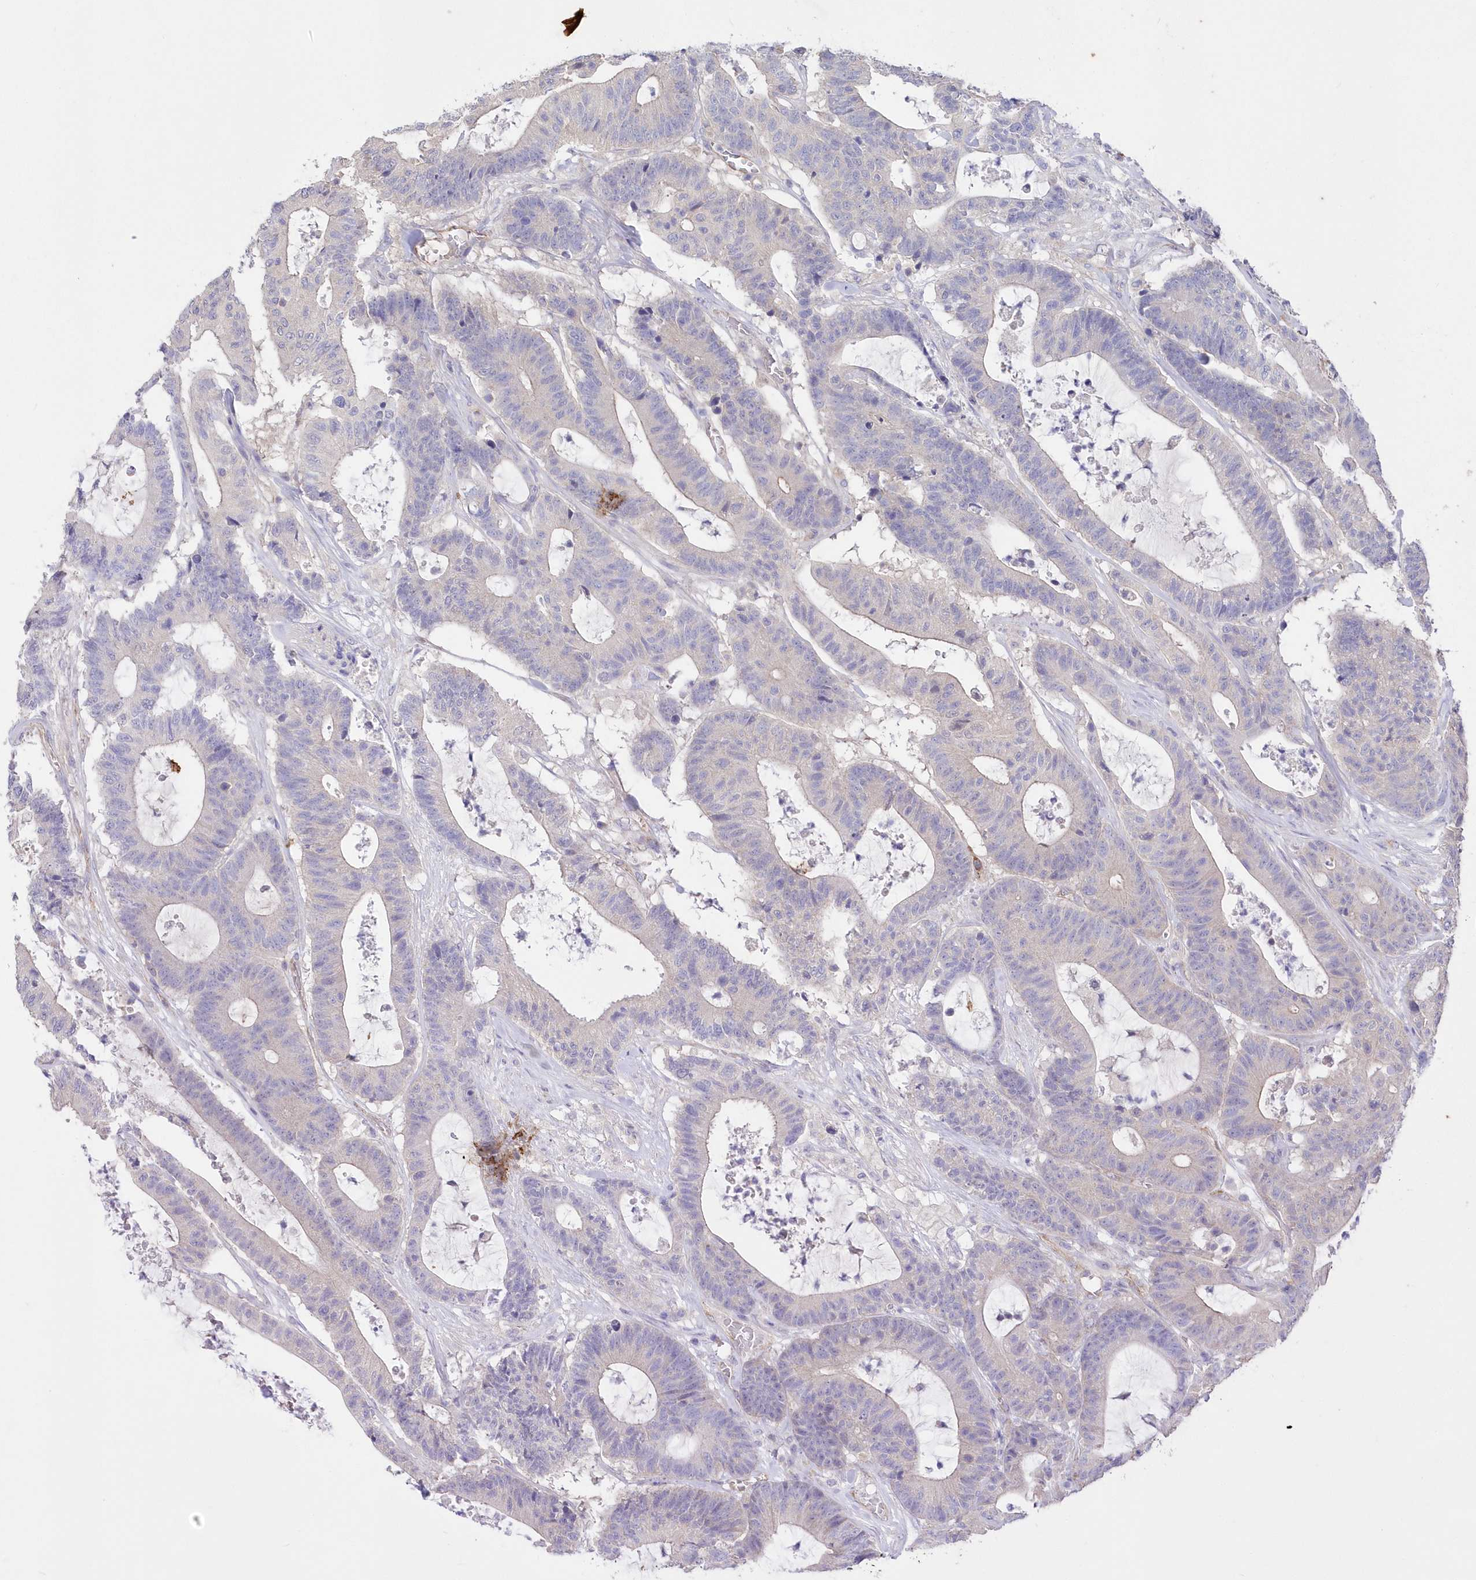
{"staining": {"intensity": "negative", "quantity": "none", "location": "none"}, "tissue": "colorectal cancer", "cell_type": "Tumor cells", "image_type": "cancer", "snomed": [{"axis": "morphology", "description": "Adenocarcinoma, NOS"}, {"axis": "topography", "description": "Colon"}], "caption": "Image shows no protein expression in tumor cells of colorectal adenocarcinoma tissue. (Immunohistochemistry, brightfield microscopy, high magnification).", "gene": "ITSN2", "patient": {"sex": "female", "age": 84}}